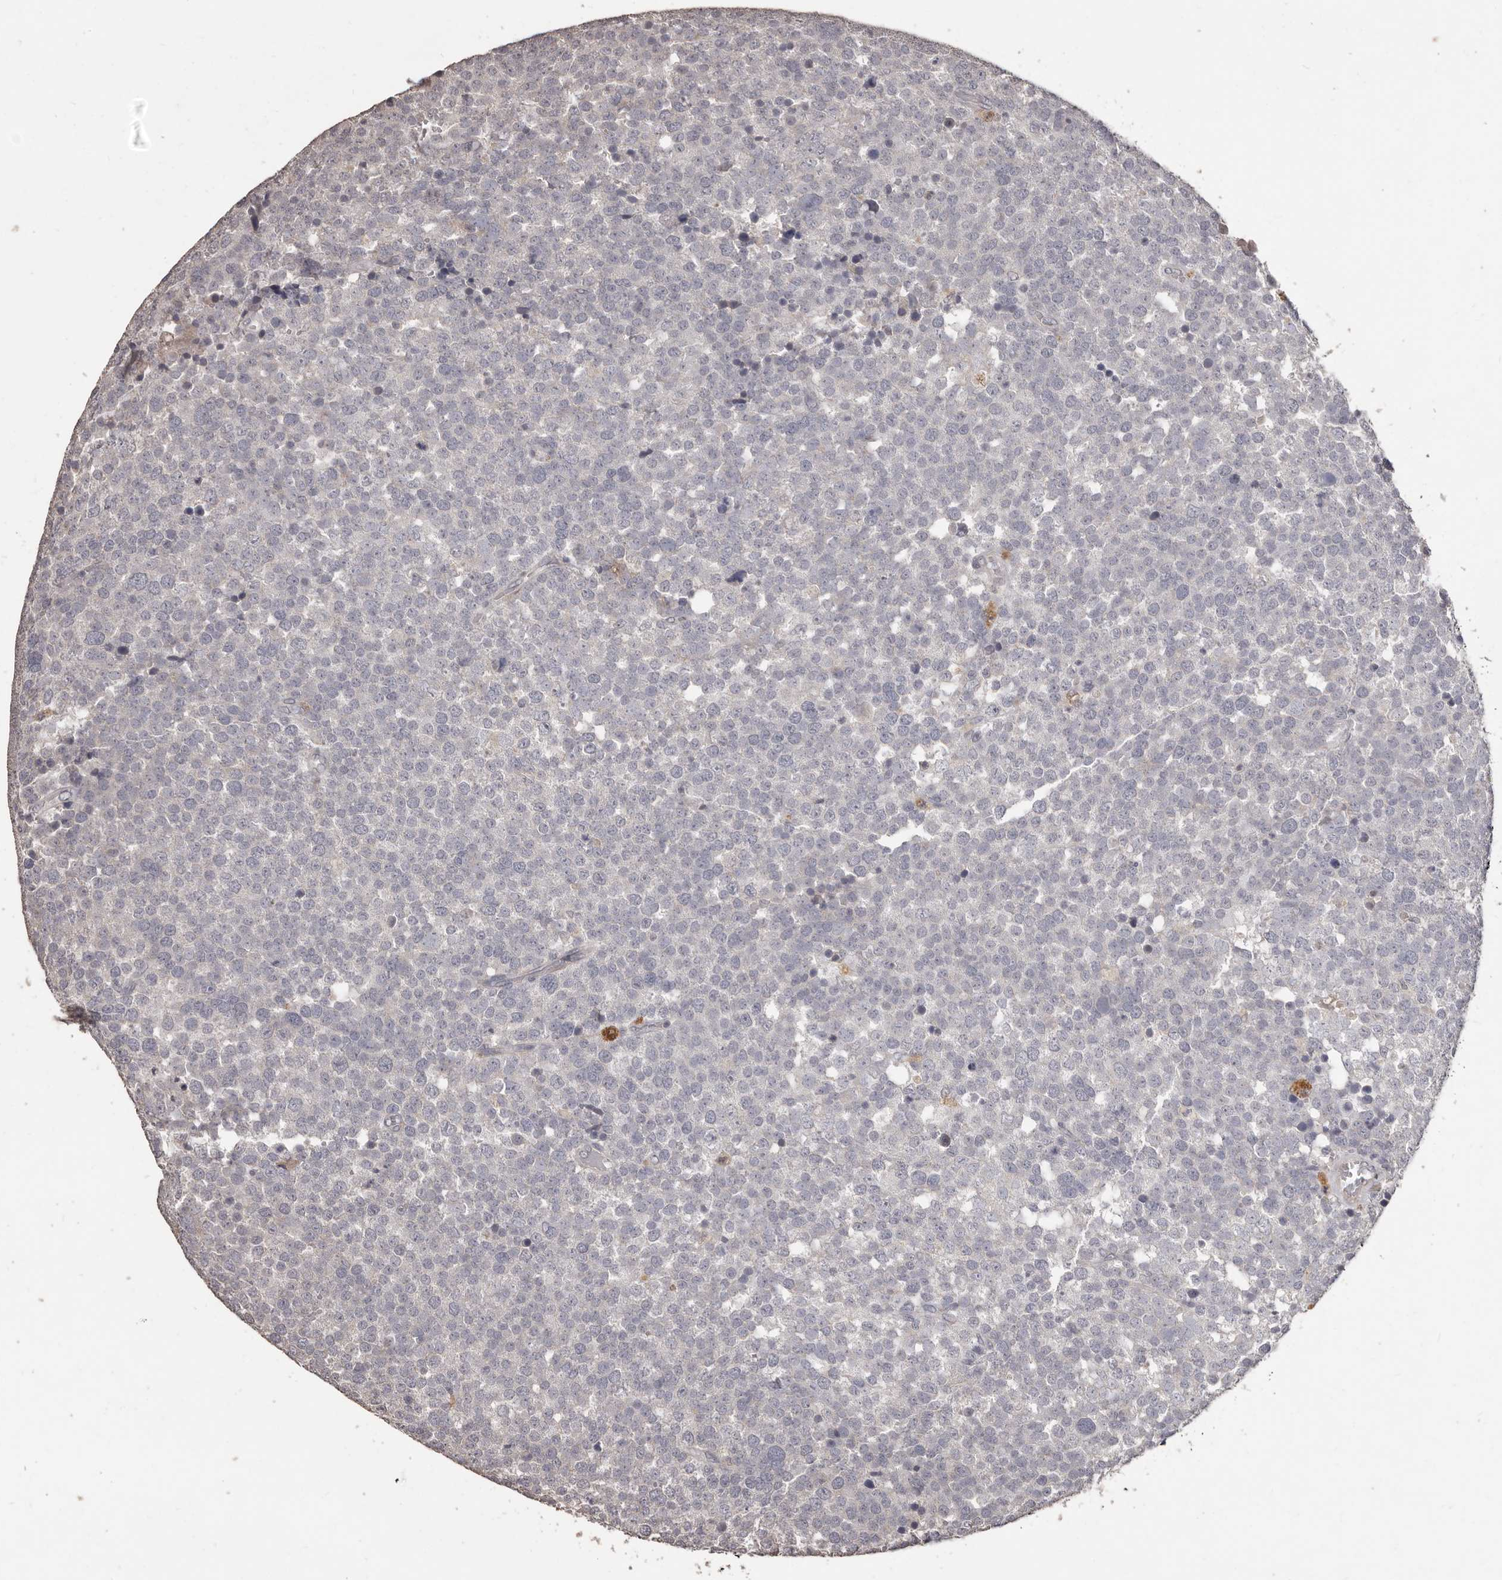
{"staining": {"intensity": "negative", "quantity": "none", "location": "none"}, "tissue": "testis cancer", "cell_type": "Tumor cells", "image_type": "cancer", "snomed": [{"axis": "morphology", "description": "Seminoma, NOS"}, {"axis": "topography", "description": "Testis"}], "caption": "Tumor cells show no significant staining in testis cancer (seminoma).", "gene": "PRSS27", "patient": {"sex": "male", "age": 71}}